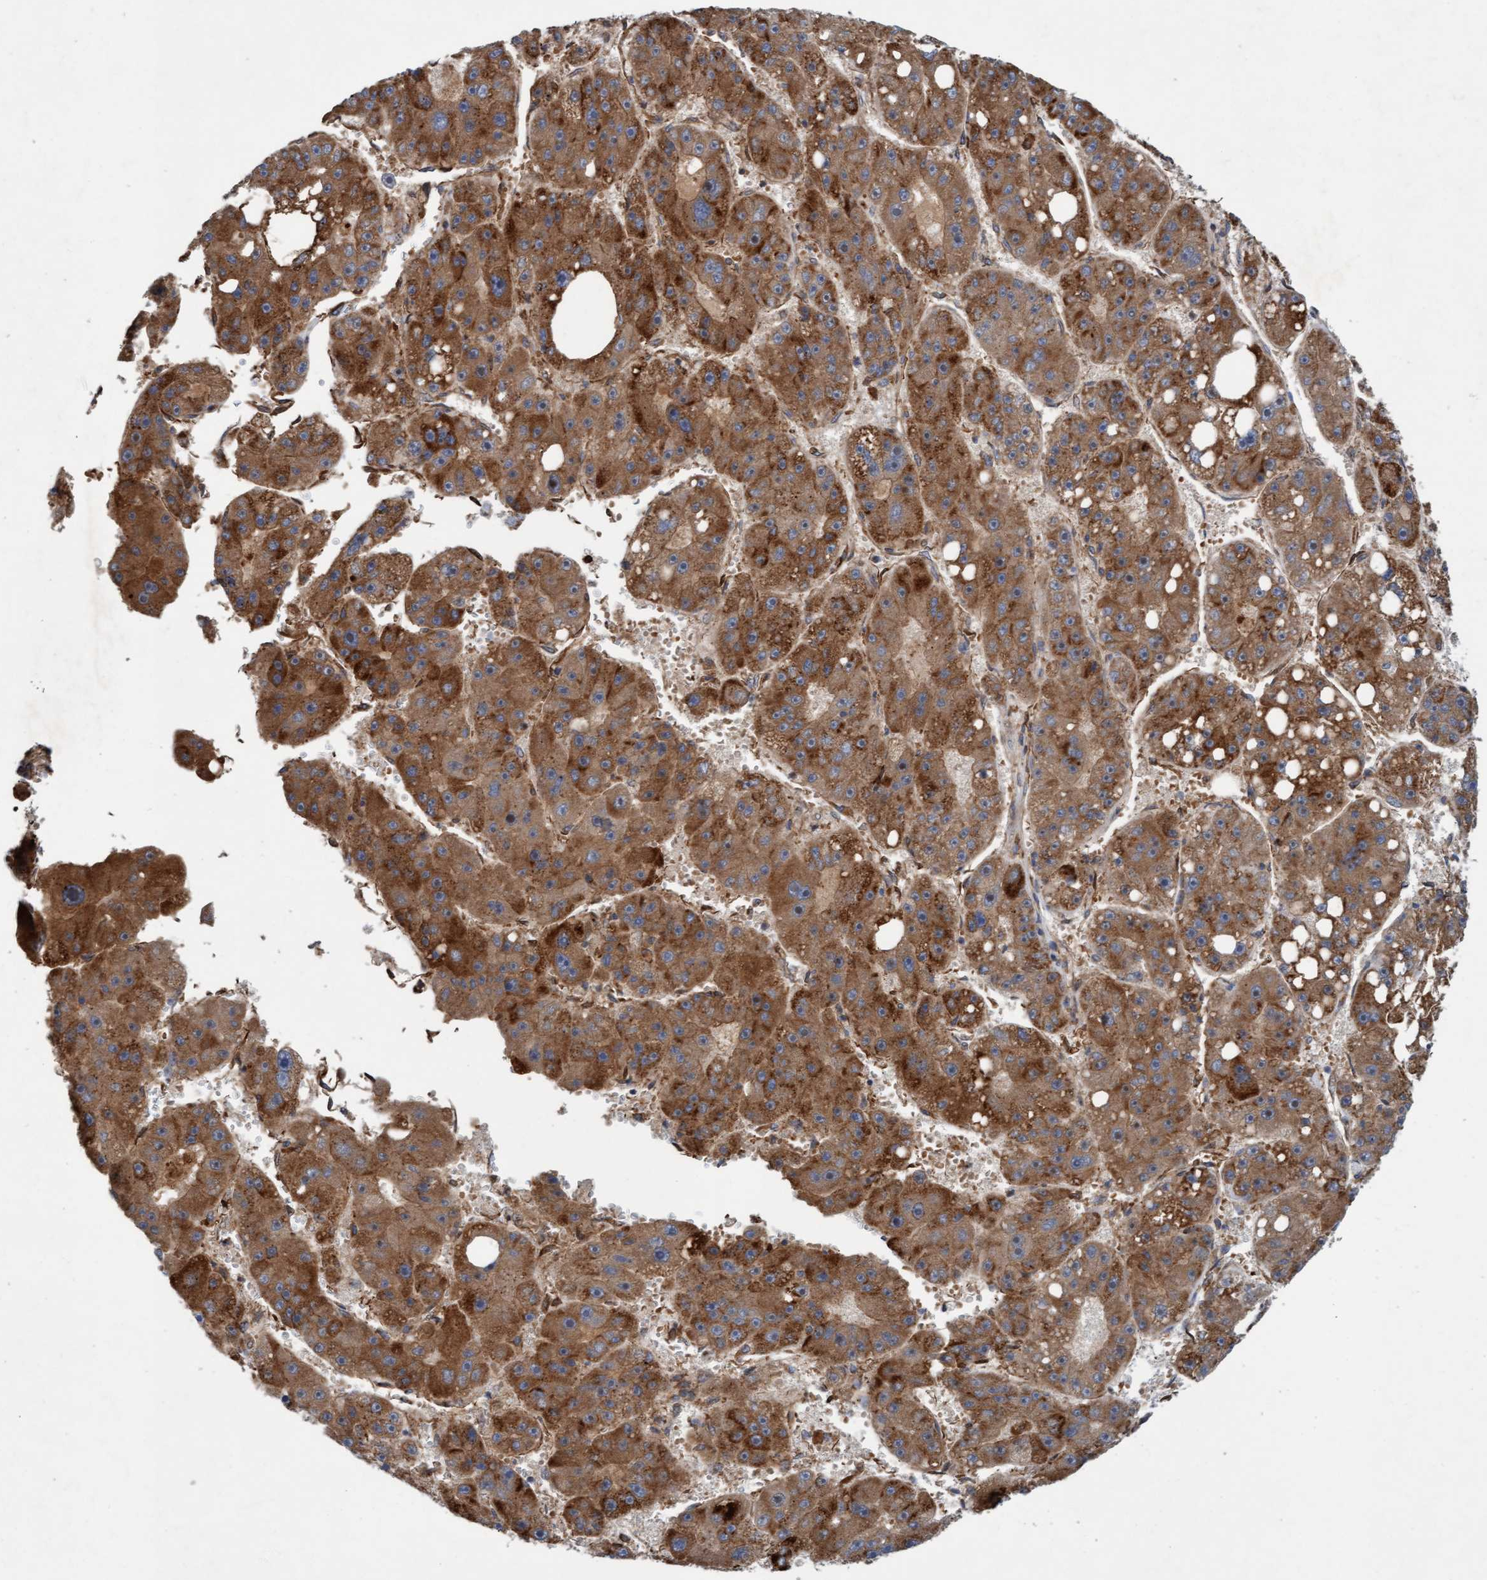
{"staining": {"intensity": "moderate", "quantity": ">75%", "location": "cytoplasmic/membranous"}, "tissue": "liver cancer", "cell_type": "Tumor cells", "image_type": "cancer", "snomed": [{"axis": "morphology", "description": "Carcinoma, Hepatocellular, NOS"}, {"axis": "topography", "description": "Liver"}], "caption": "A brown stain highlights moderate cytoplasmic/membranous expression of a protein in human hepatocellular carcinoma (liver) tumor cells.", "gene": "ERAL1", "patient": {"sex": "female", "age": 61}}